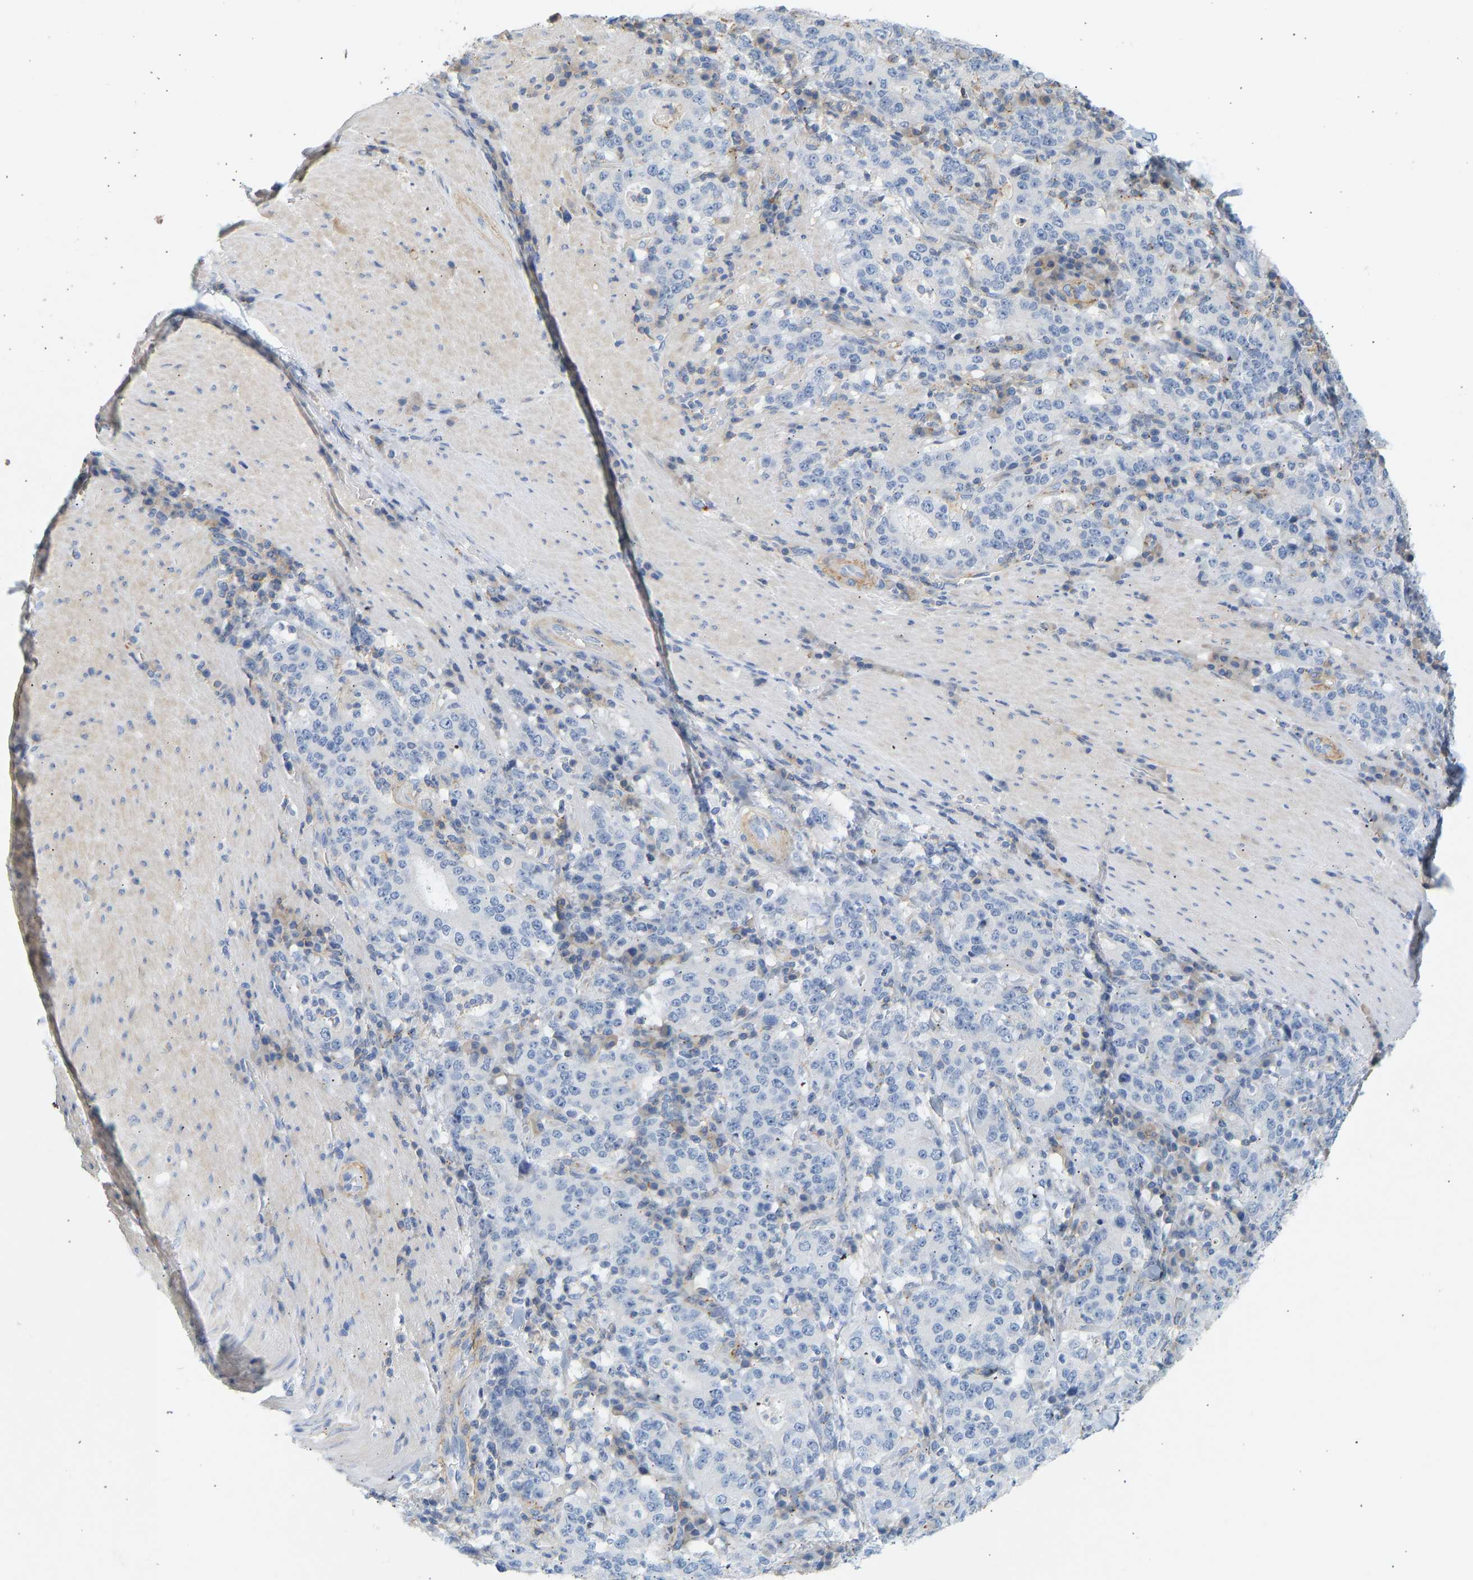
{"staining": {"intensity": "negative", "quantity": "none", "location": "none"}, "tissue": "stomach cancer", "cell_type": "Tumor cells", "image_type": "cancer", "snomed": [{"axis": "morphology", "description": "Normal tissue, NOS"}, {"axis": "morphology", "description": "Adenocarcinoma, NOS"}, {"axis": "topography", "description": "Stomach, upper"}, {"axis": "topography", "description": "Stomach"}], "caption": "The micrograph displays no significant positivity in tumor cells of stomach cancer.", "gene": "BVES", "patient": {"sex": "male", "age": 59}}